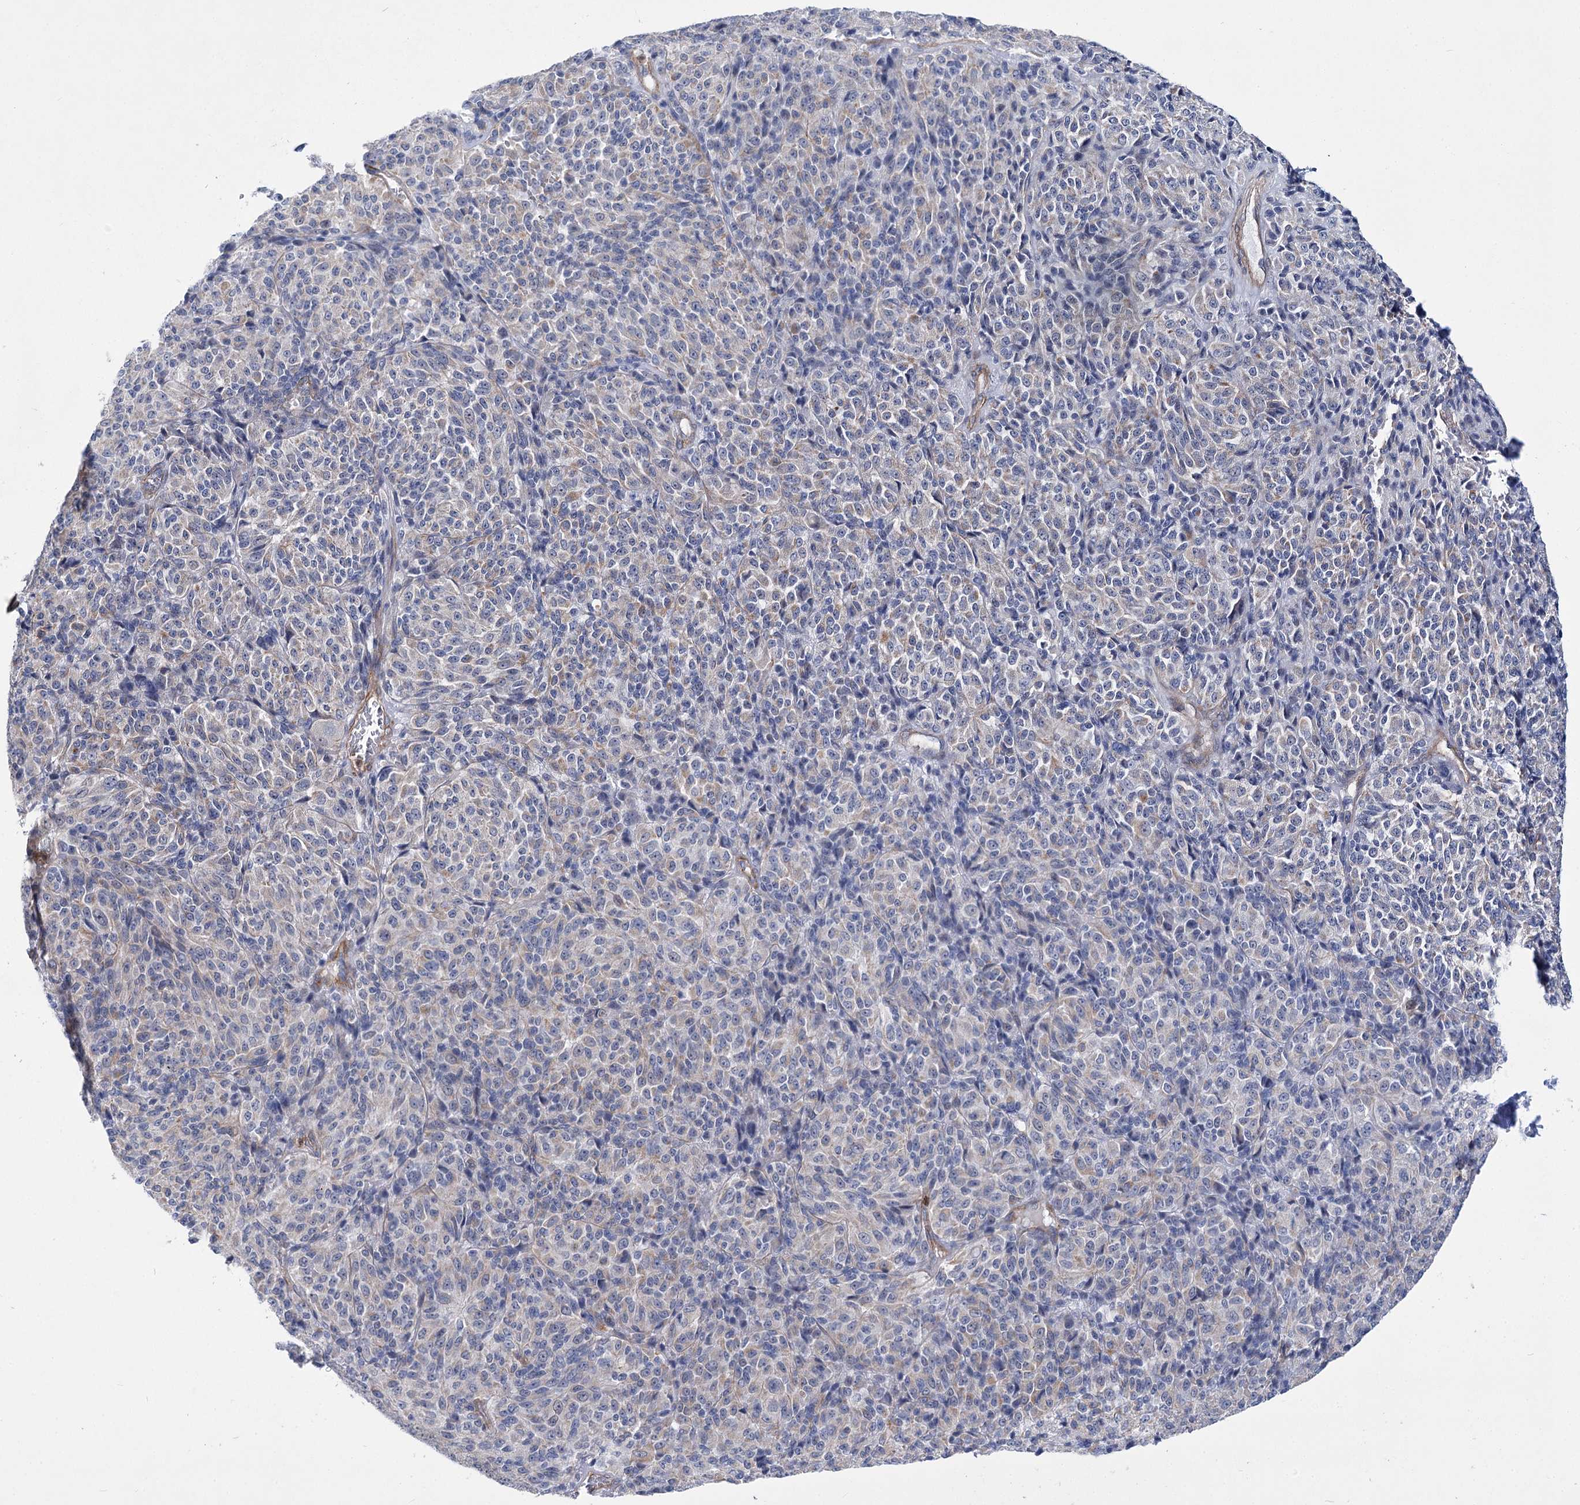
{"staining": {"intensity": "weak", "quantity": "<25%", "location": "cytoplasmic/membranous"}, "tissue": "melanoma", "cell_type": "Tumor cells", "image_type": "cancer", "snomed": [{"axis": "morphology", "description": "Malignant melanoma, Metastatic site"}, {"axis": "topography", "description": "Brain"}], "caption": "The photomicrograph reveals no staining of tumor cells in melanoma.", "gene": "THAP6", "patient": {"sex": "female", "age": 56}}